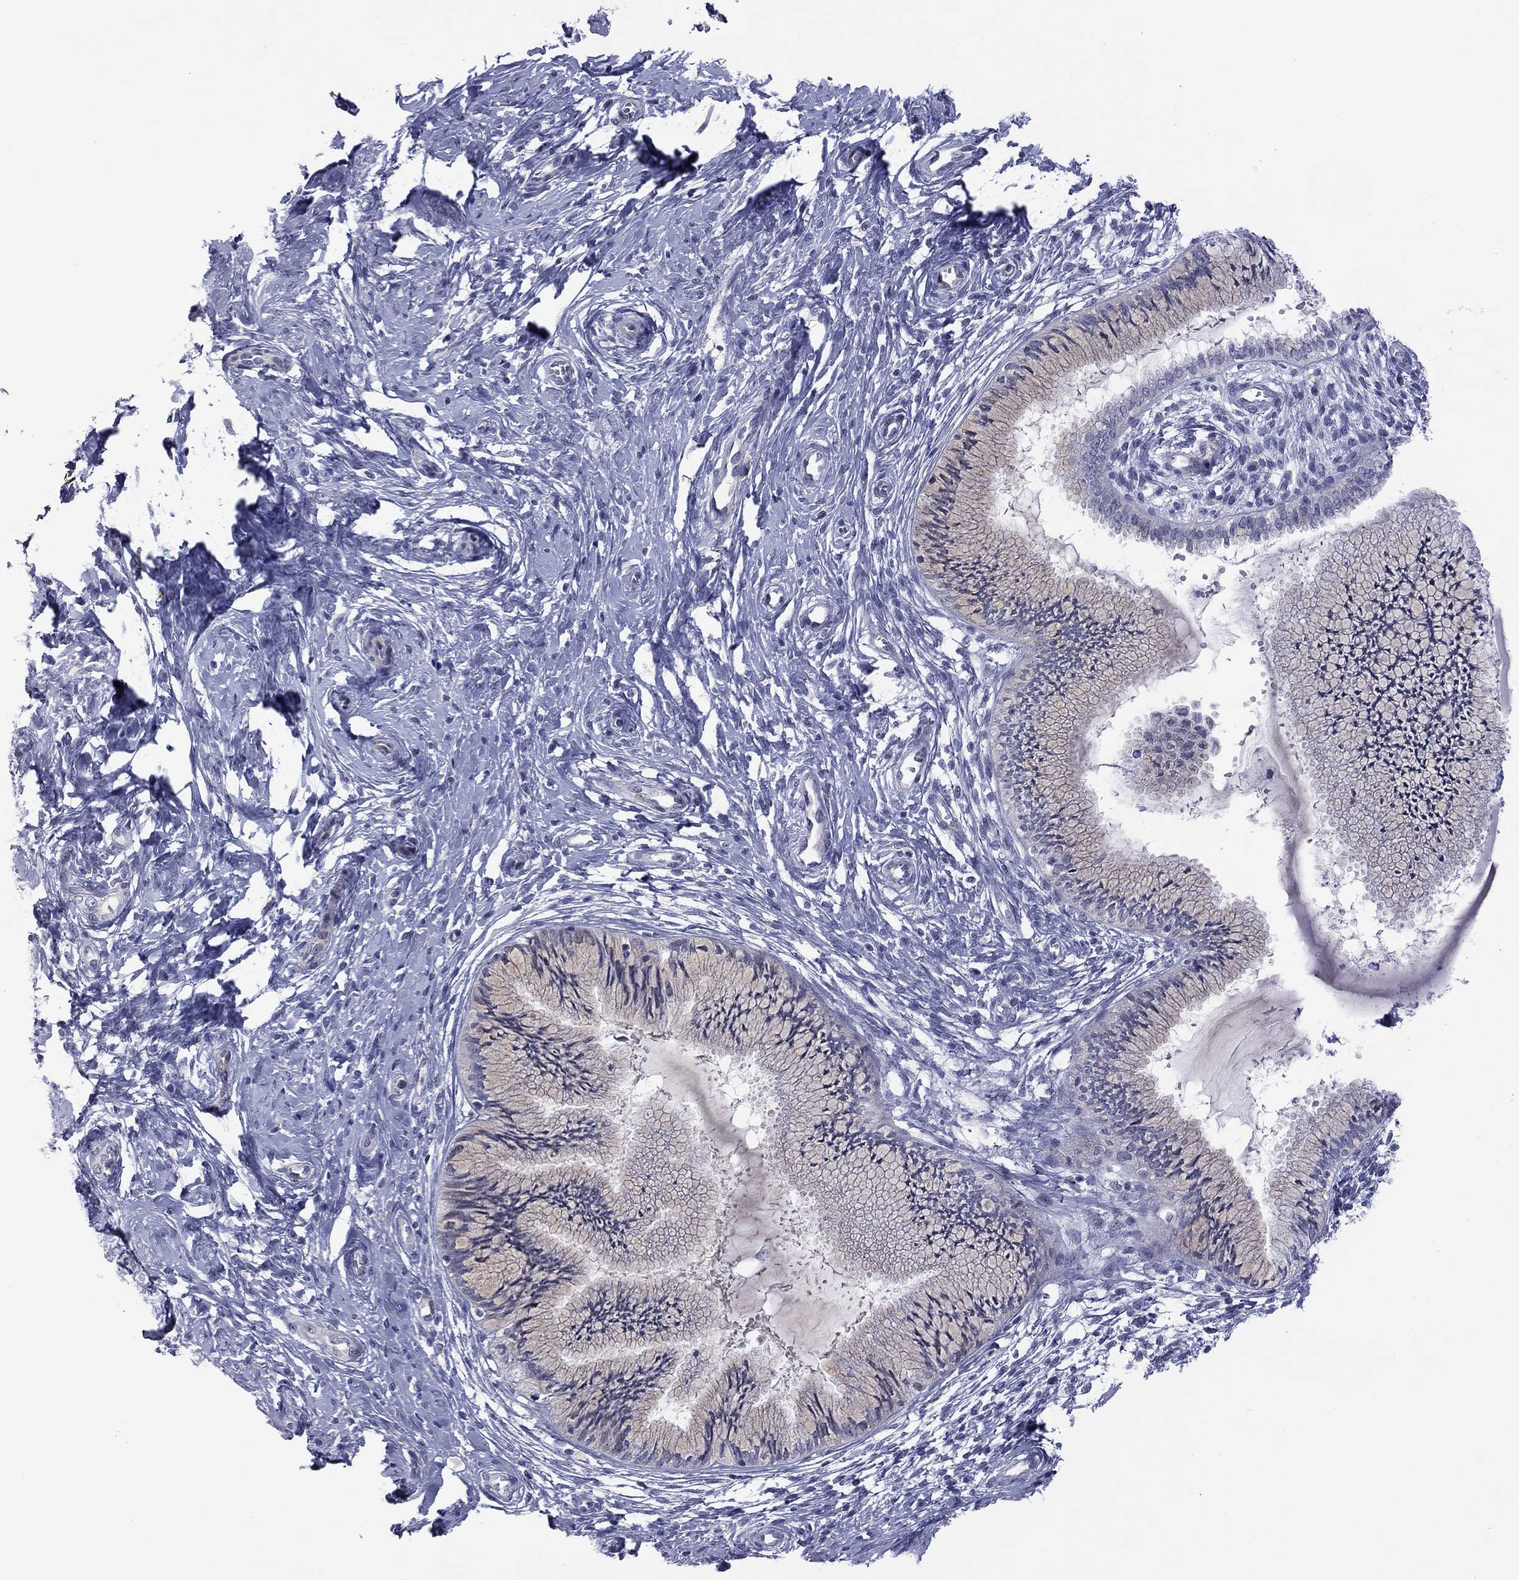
{"staining": {"intensity": "negative", "quantity": "none", "location": "none"}, "tissue": "cervical cancer", "cell_type": "Tumor cells", "image_type": "cancer", "snomed": [{"axis": "morphology", "description": "Normal tissue, NOS"}, {"axis": "morphology", "description": "Squamous cell carcinoma, NOS"}, {"axis": "topography", "description": "Cervix"}], "caption": "There is no significant positivity in tumor cells of squamous cell carcinoma (cervical). (DAB (3,3'-diaminobenzidine) immunohistochemistry with hematoxylin counter stain).", "gene": "POU5F2", "patient": {"sex": "female", "age": 39}}